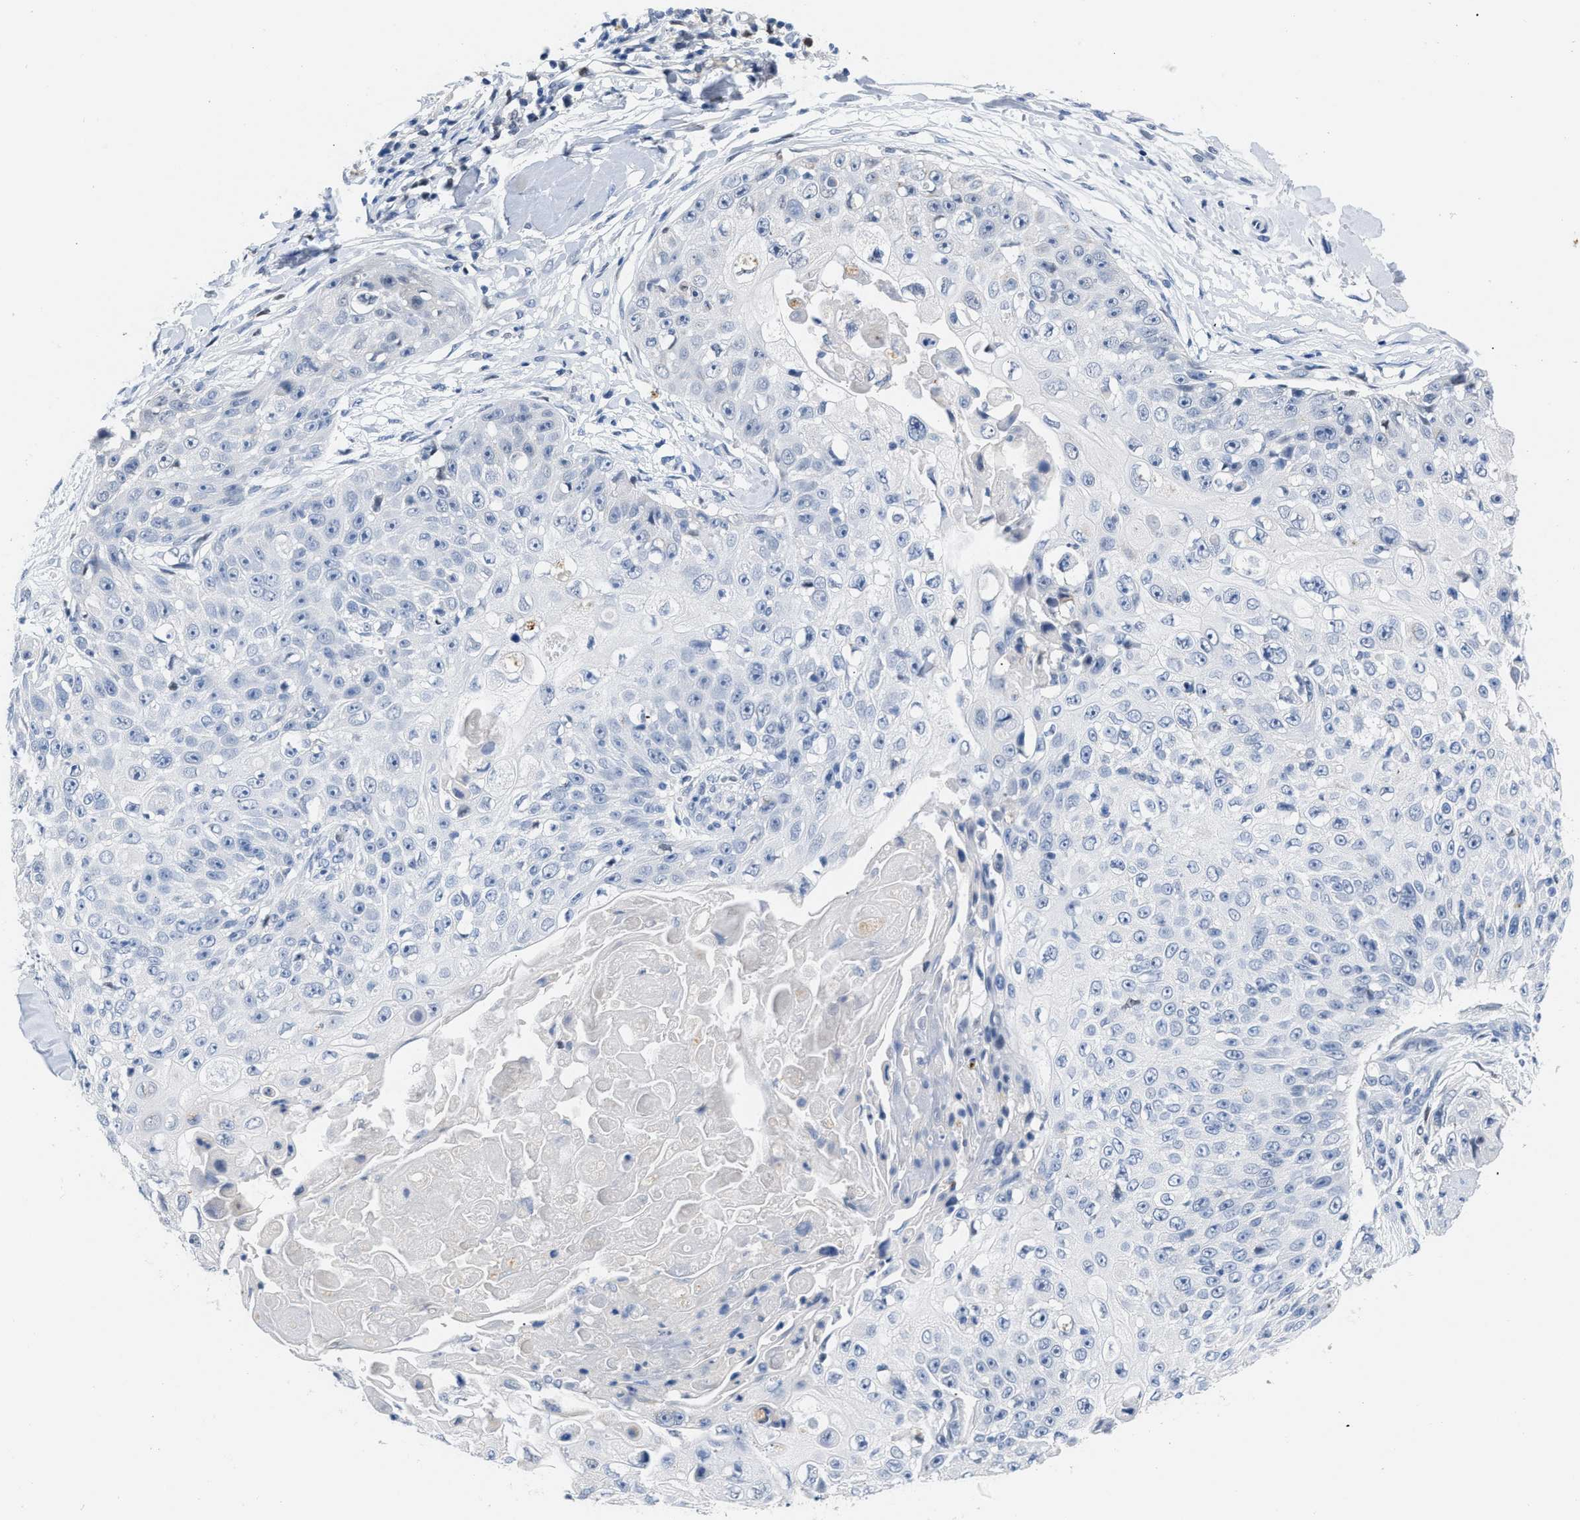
{"staining": {"intensity": "negative", "quantity": "none", "location": "none"}, "tissue": "skin cancer", "cell_type": "Tumor cells", "image_type": "cancer", "snomed": [{"axis": "morphology", "description": "Squamous cell carcinoma, NOS"}, {"axis": "topography", "description": "Skin"}], "caption": "Tumor cells show no significant positivity in skin squamous cell carcinoma.", "gene": "BOLL", "patient": {"sex": "male", "age": 86}}